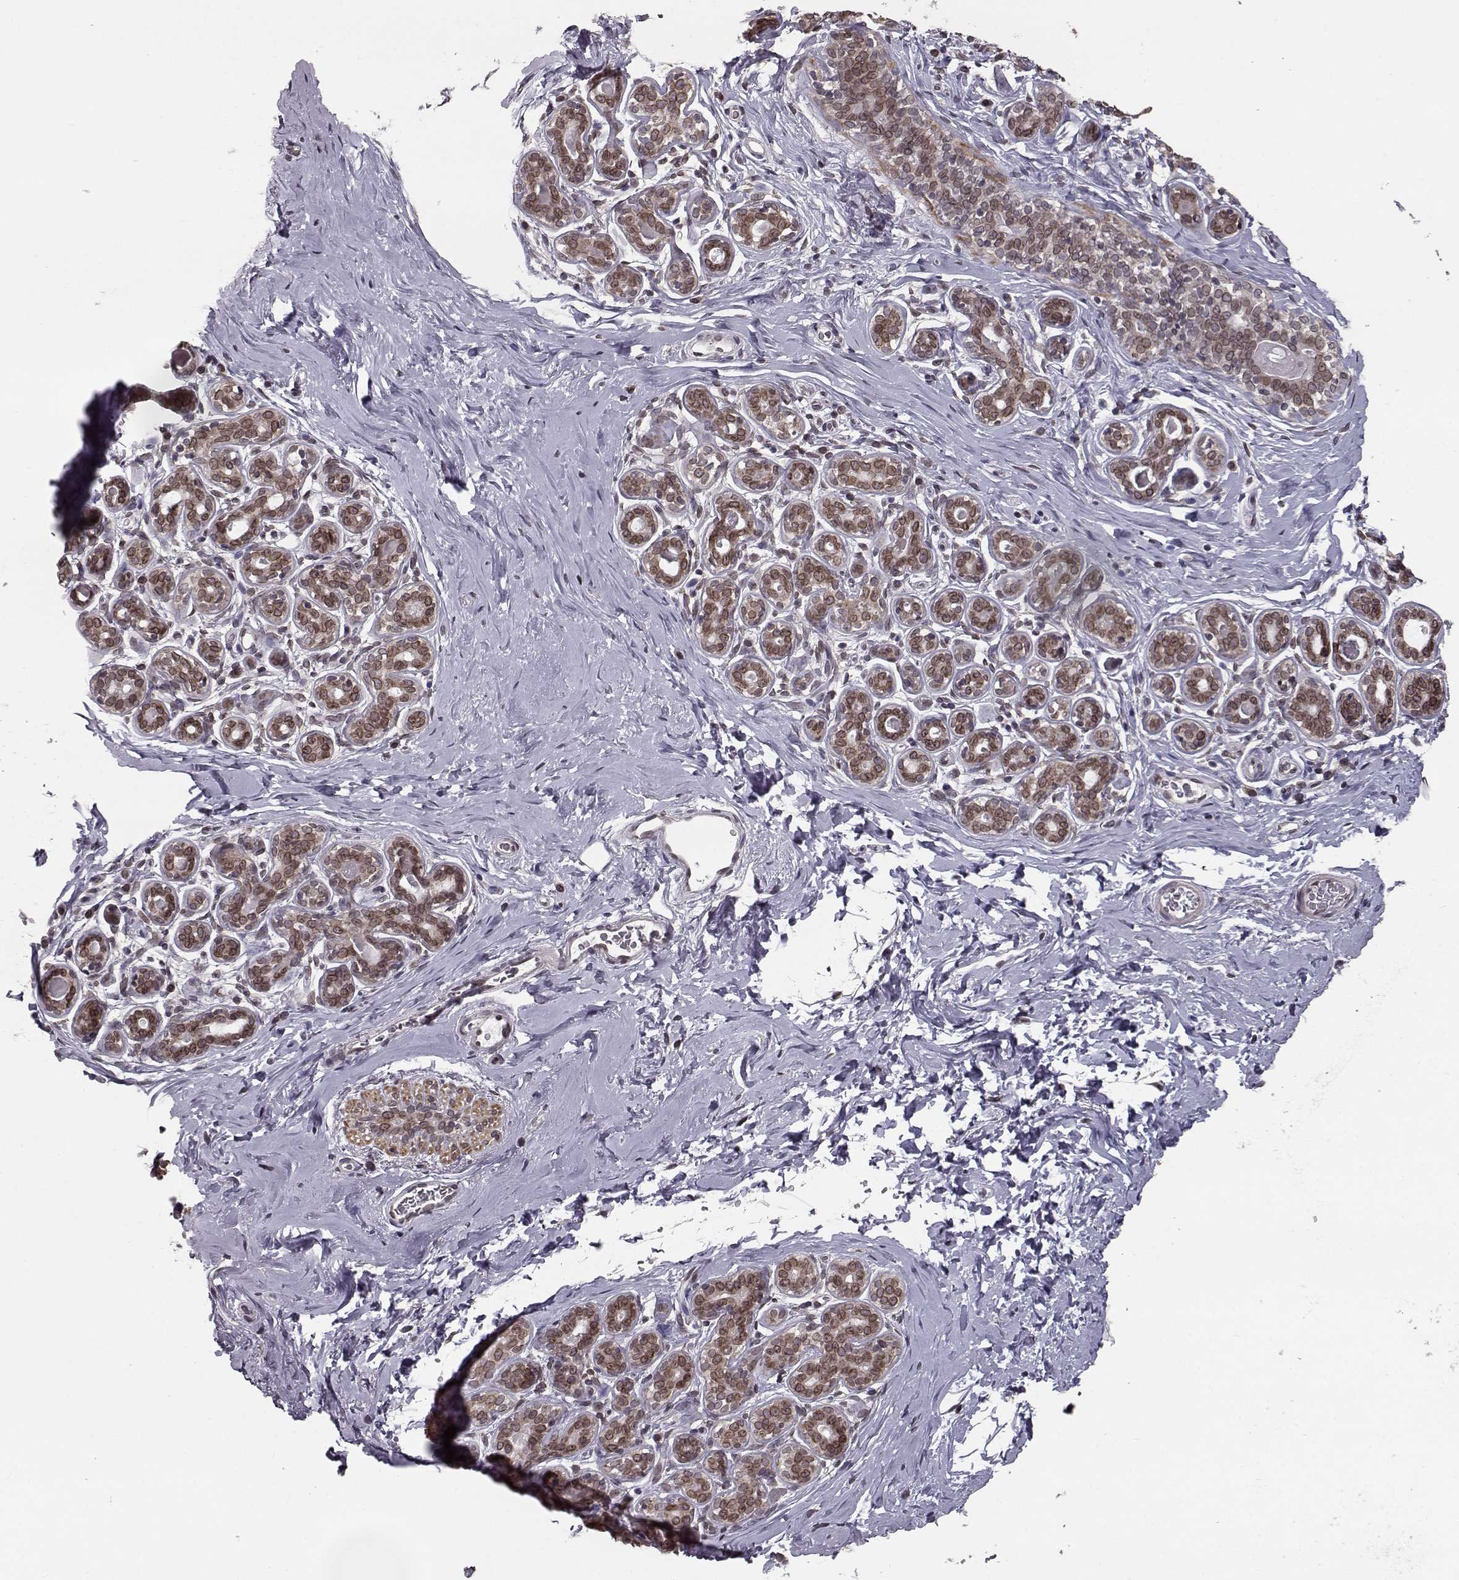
{"staining": {"intensity": "negative", "quantity": "none", "location": "none"}, "tissue": "breast", "cell_type": "Adipocytes", "image_type": "normal", "snomed": [{"axis": "morphology", "description": "Normal tissue, NOS"}, {"axis": "topography", "description": "Skin"}, {"axis": "topography", "description": "Breast"}], "caption": "The photomicrograph exhibits no staining of adipocytes in normal breast.", "gene": "NUP37", "patient": {"sex": "female", "age": 43}}